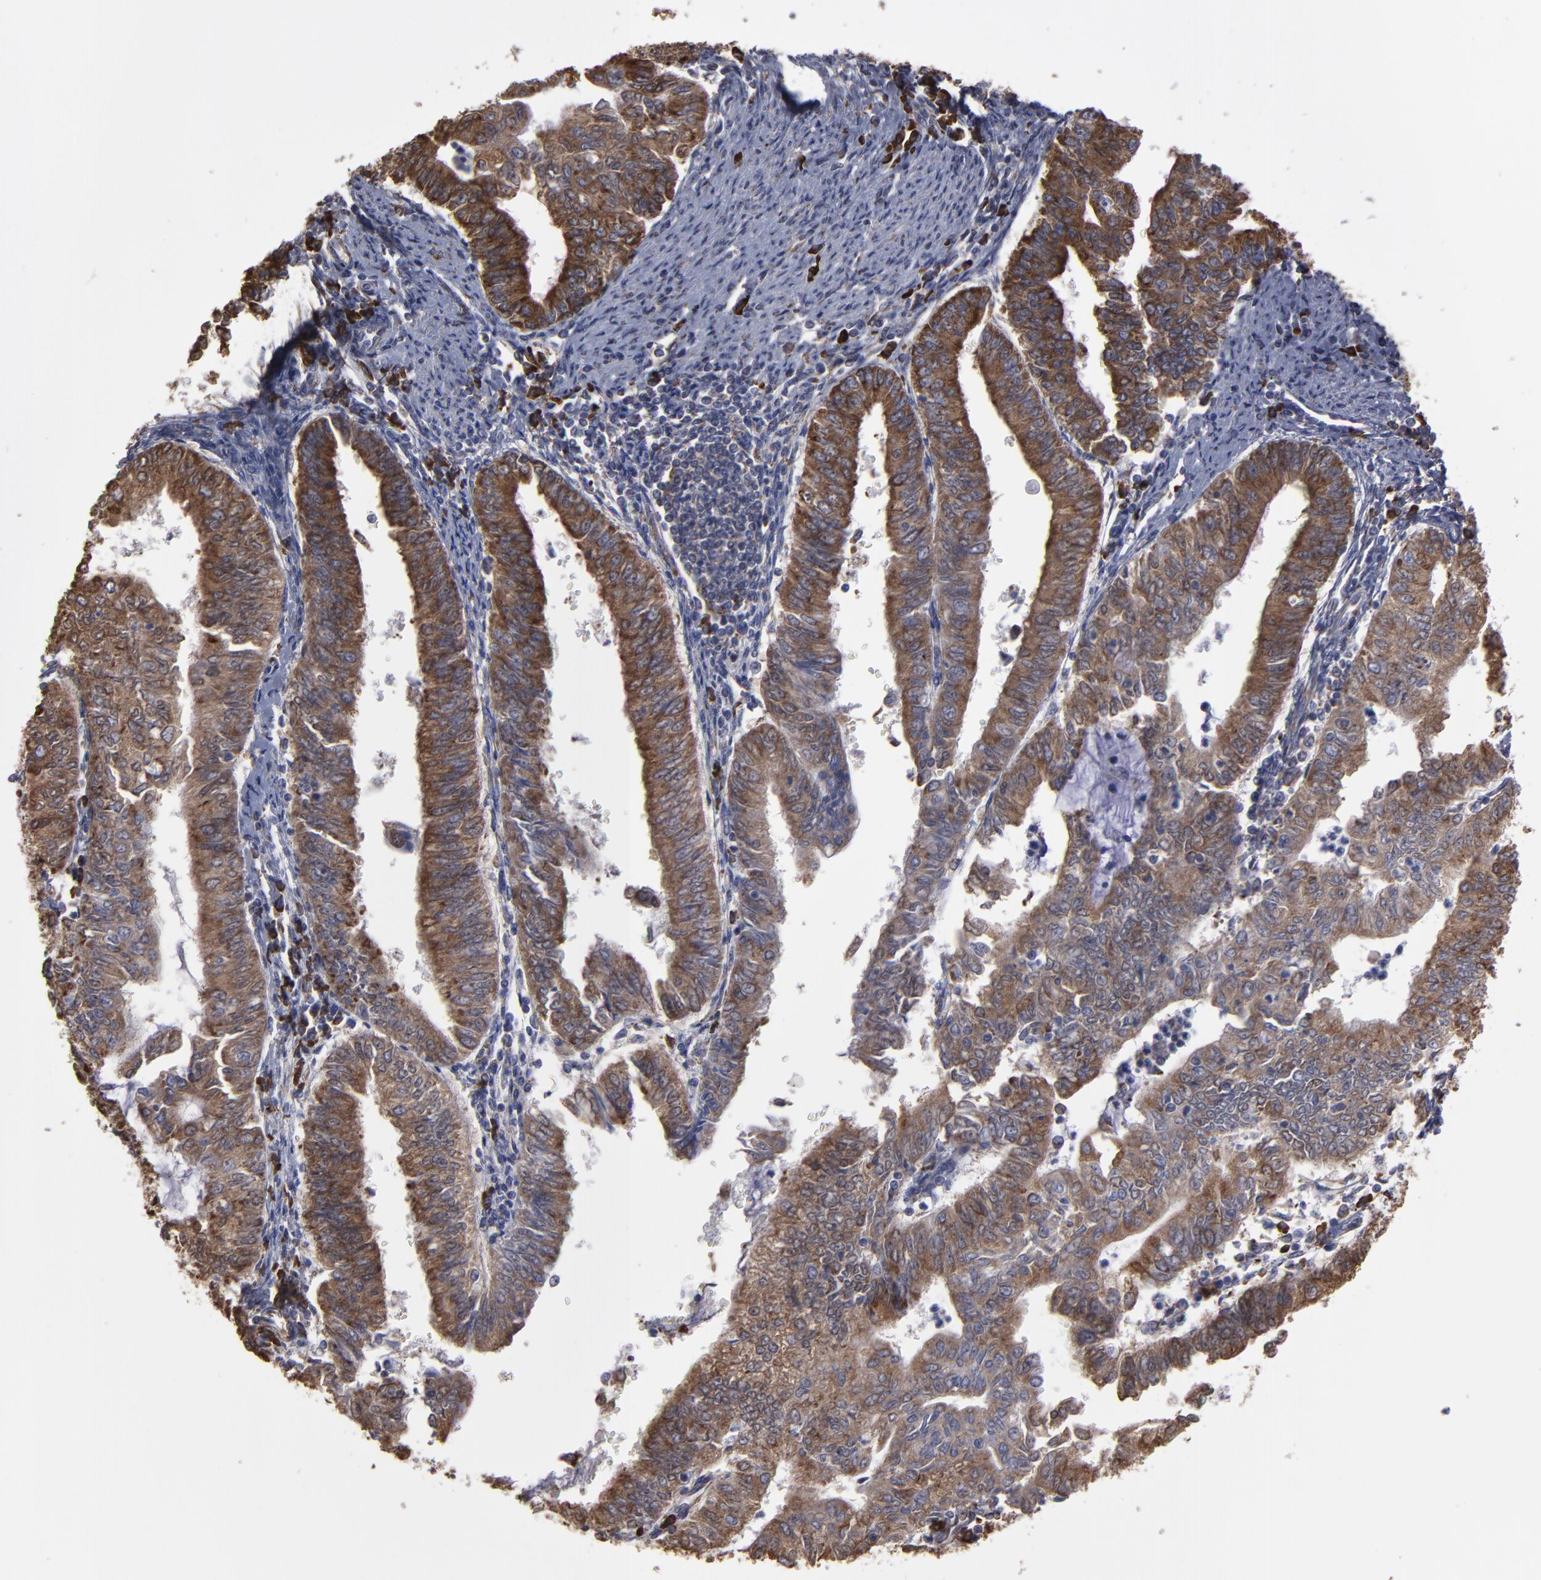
{"staining": {"intensity": "moderate", "quantity": ">75%", "location": "cytoplasmic/membranous"}, "tissue": "endometrial cancer", "cell_type": "Tumor cells", "image_type": "cancer", "snomed": [{"axis": "morphology", "description": "Adenocarcinoma, NOS"}, {"axis": "topography", "description": "Endometrium"}], "caption": "This is an image of immunohistochemistry (IHC) staining of endometrial cancer (adenocarcinoma), which shows moderate staining in the cytoplasmic/membranous of tumor cells.", "gene": "SND1", "patient": {"sex": "female", "age": 66}}